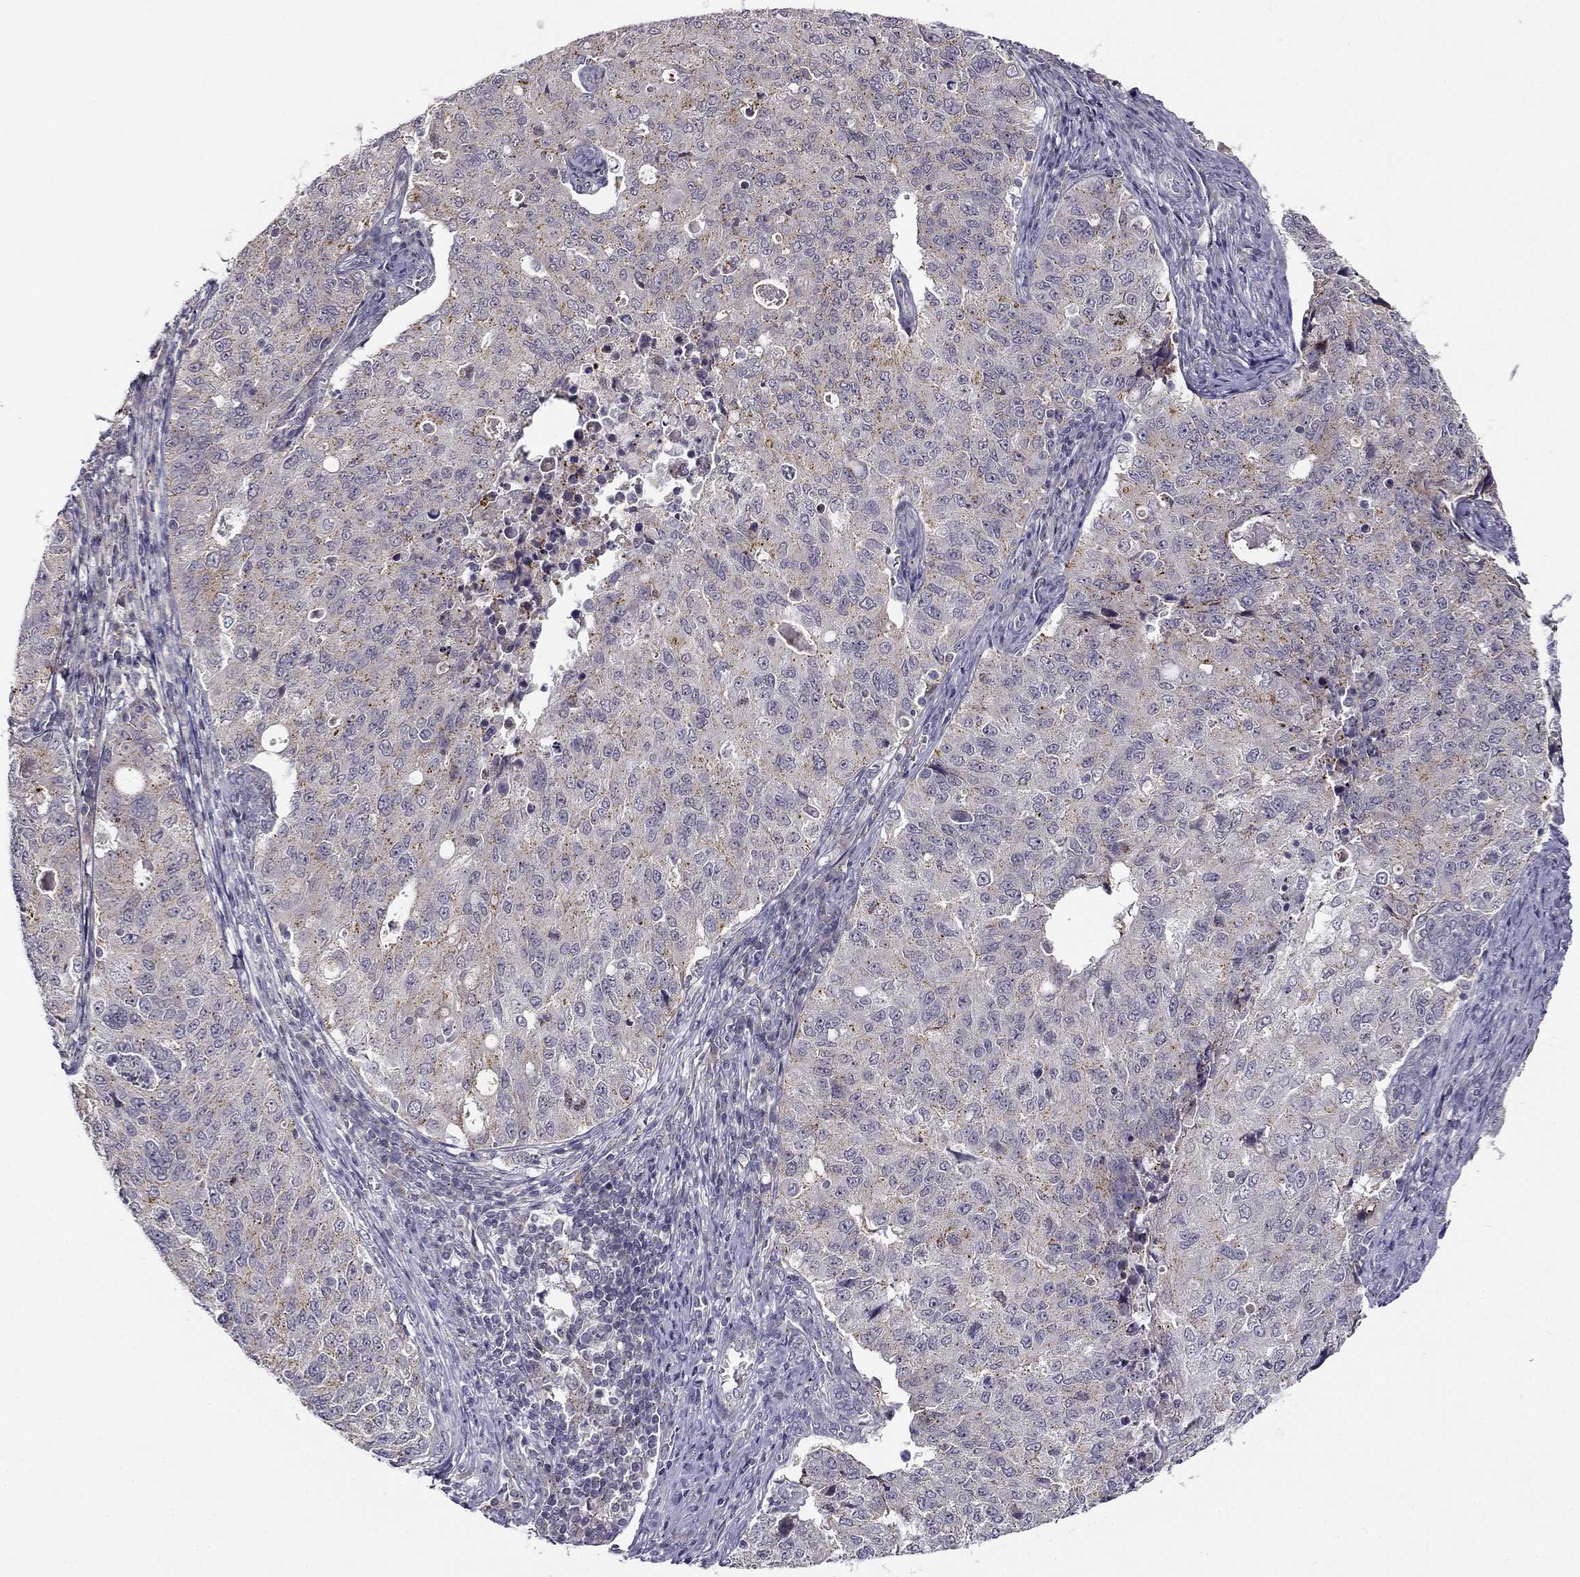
{"staining": {"intensity": "weak", "quantity": "<25%", "location": "cytoplasmic/membranous"}, "tissue": "endometrial cancer", "cell_type": "Tumor cells", "image_type": "cancer", "snomed": [{"axis": "morphology", "description": "Adenocarcinoma, NOS"}, {"axis": "topography", "description": "Endometrium"}], "caption": "This histopathology image is of endometrial cancer (adenocarcinoma) stained with IHC to label a protein in brown with the nuclei are counter-stained blue. There is no positivity in tumor cells. Brightfield microscopy of IHC stained with DAB (brown) and hematoxylin (blue), captured at high magnification.", "gene": "CNR1", "patient": {"sex": "female", "age": 43}}